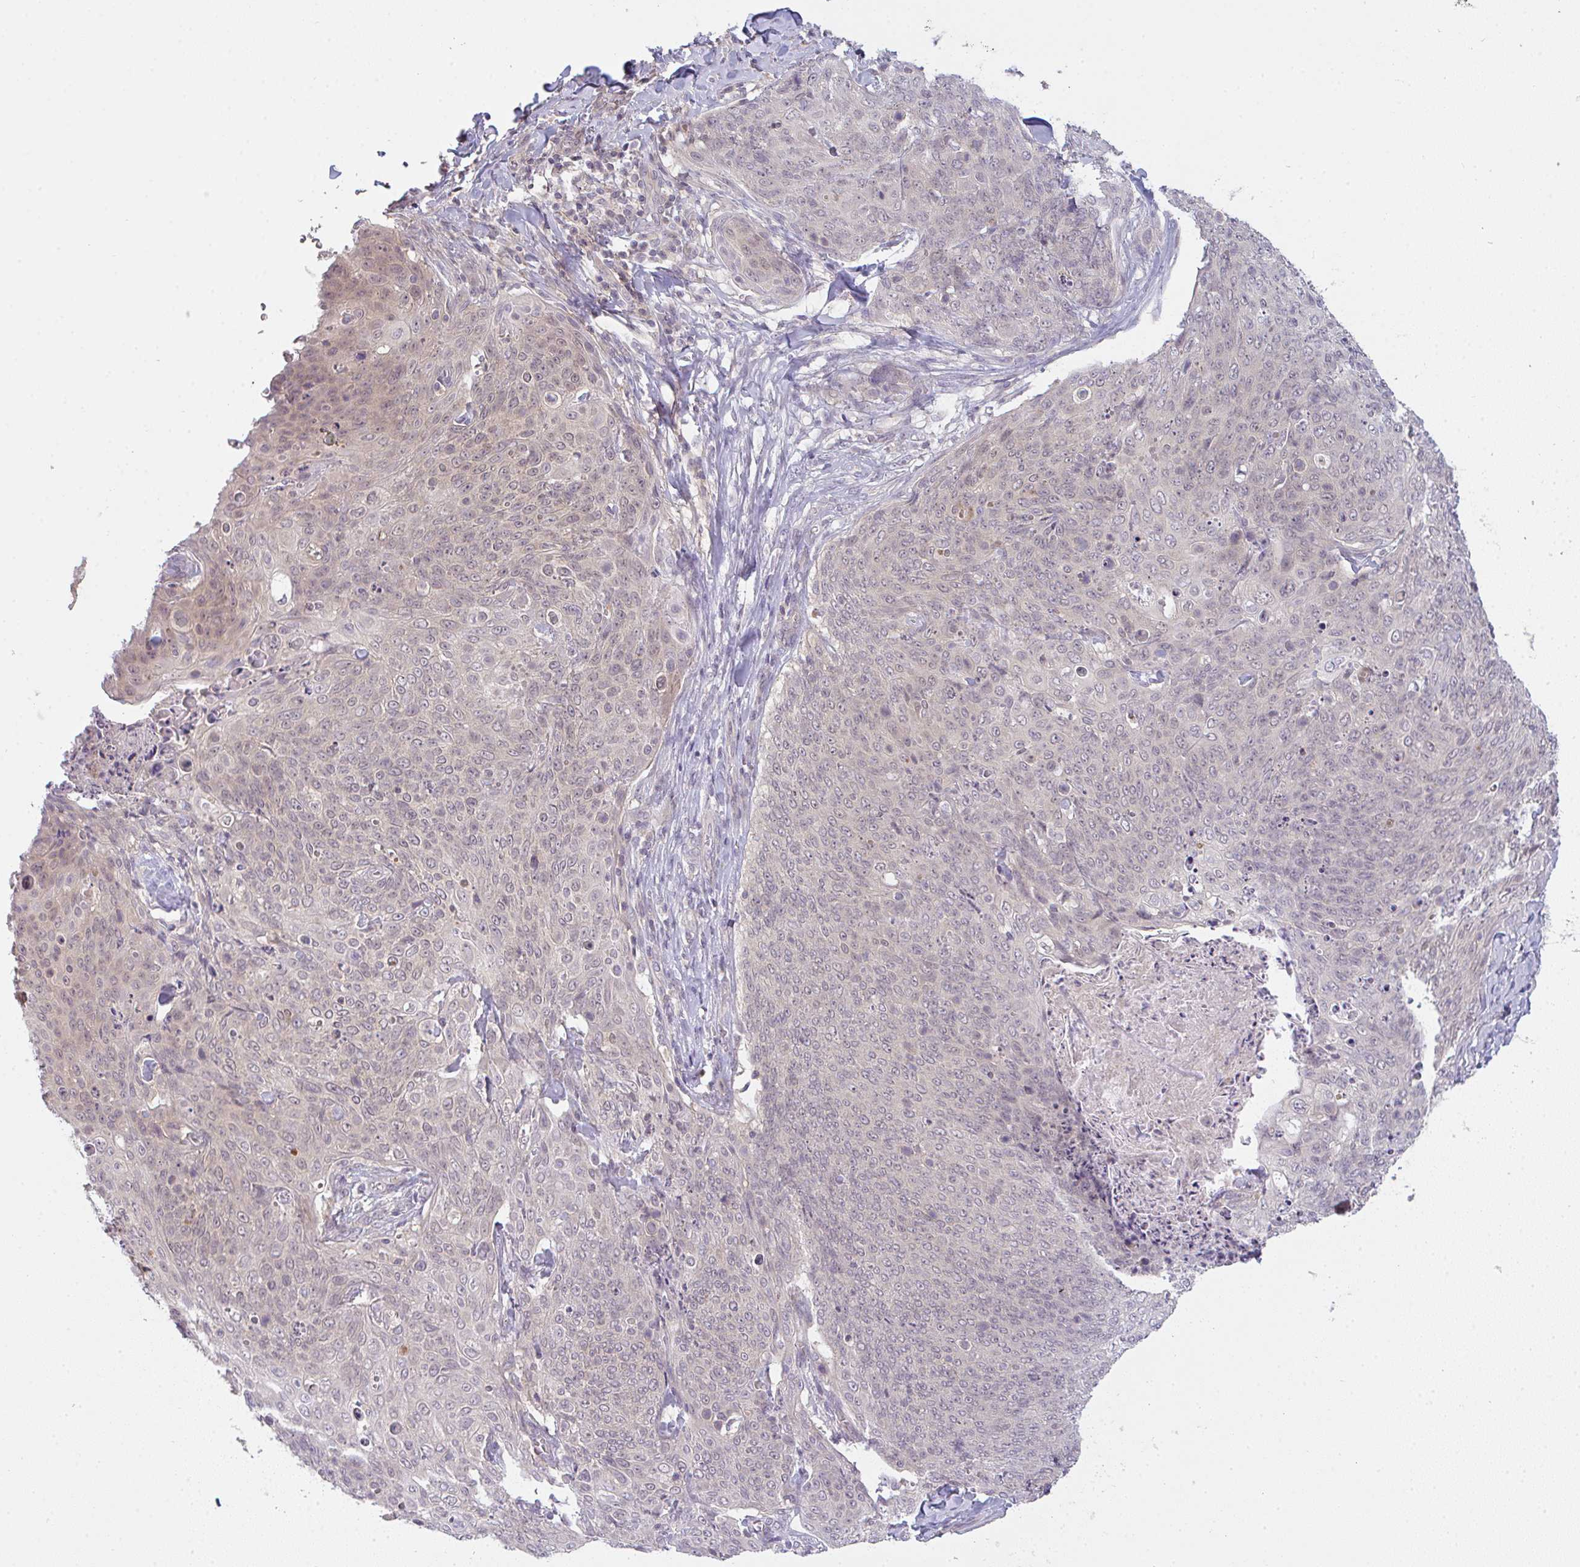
{"staining": {"intensity": "weak", "quantity": "<25%", "location": "nuclear"}, "tissue": "skin cancer", "cell_type": "Tumor cells", "image_type": "cancer", "snomed": [{"axis": "morphology", "description": "Squamous cell carcinoma, NOS"}, {"axis": "topography", "description": "Skin"}, {"axis": "topography", "description": "Vulva"}], "caption": "Tumor cells show no significant positivity in skin cancer (squamous cell carcinoma).", "gene": "CSE1L", "patient": {"sex": "female", "age": 85}}